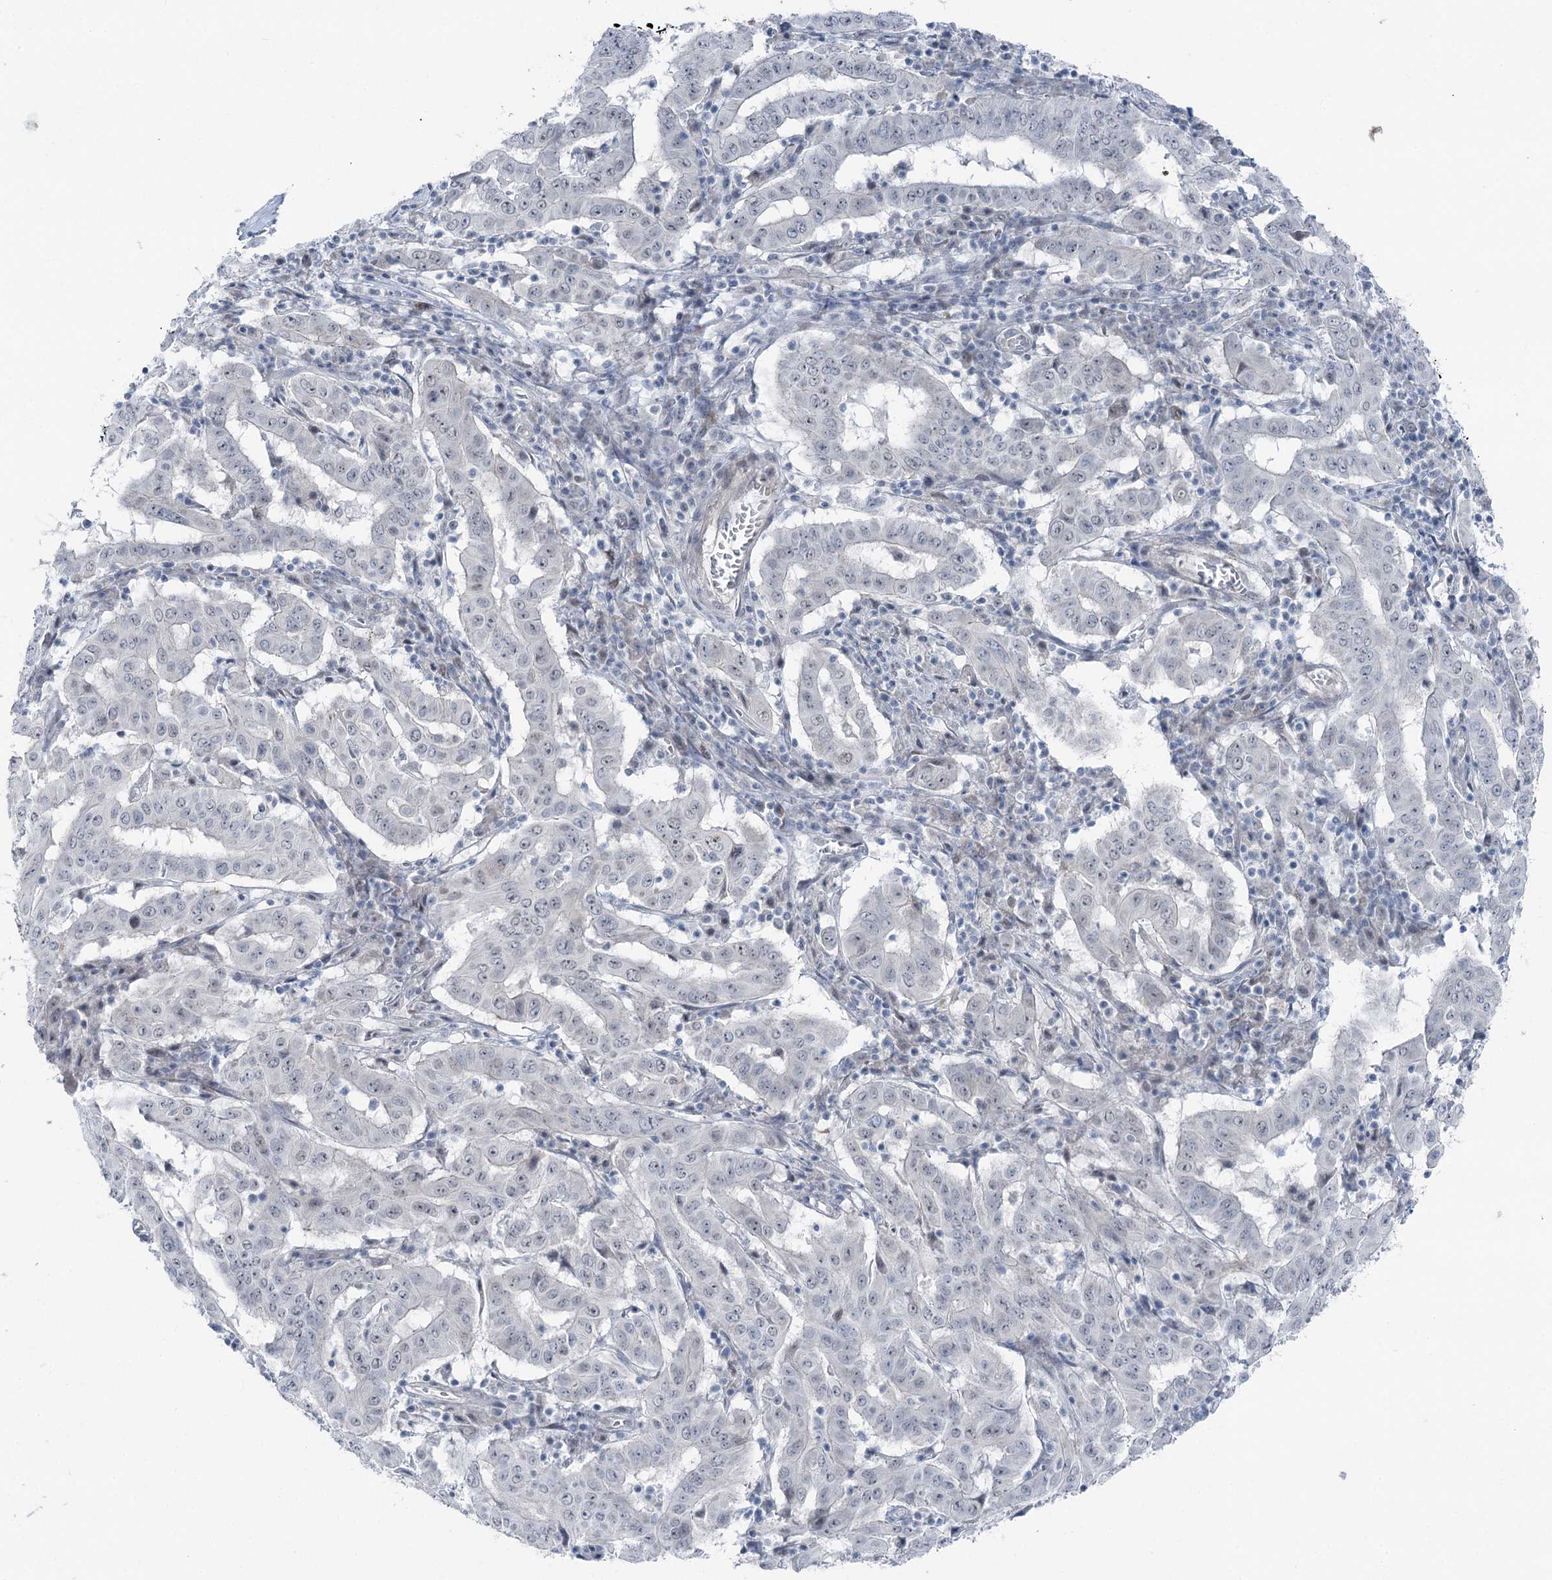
{"staining": {"intensity": "negative", "quantity": "none", "location": "none"}, "tissue": "pancreatic cancer", "cell_type": "Tumor cells", "image_type": "cancer", "snomed": [{"axis": "morphology", "description": "Adenocarcinoma, NOS"}, {"axis": "topography", "description": "Pancreas"}], "caption": "This is an IHC histopathology image of human adenocarcinoma (pancreatic). There is no positivity in tumor cells.", "gene": "STEEP1", "patient": {"sex": "male", "age": 63}}